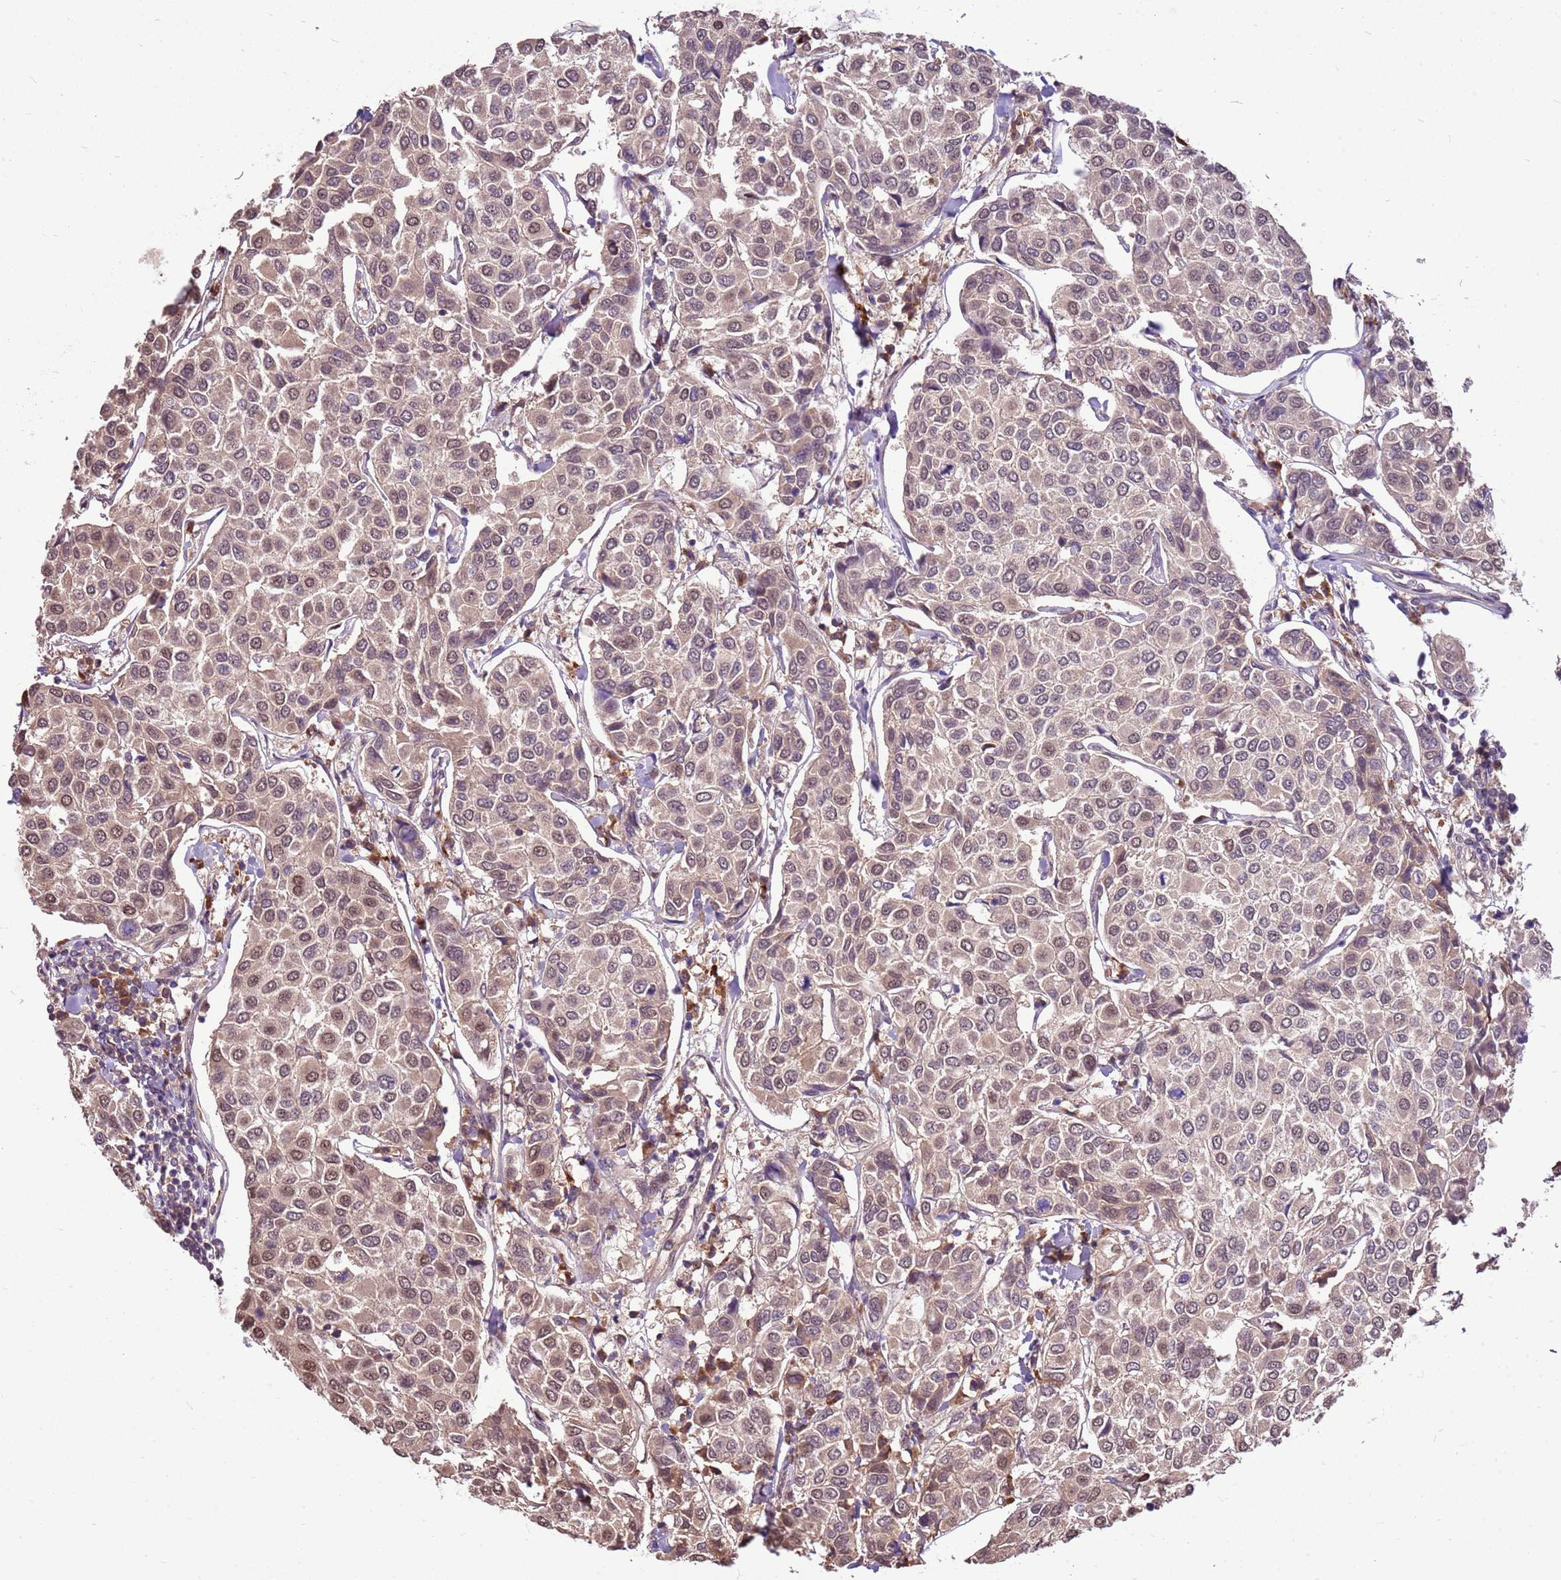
{"staining": {"intensity": "weak", "quantity": ">75%", "location": "cytoplasmic/membranous,nuclear"}, "tissue": "breast cancer", "cell_type": "Tumor cells", "image_type": "cancer", "snomed": [{"axis": "morphology", "description": "Duct carcinoma"}, {"axis": "topography", "description": "Breast"}], "caption": "High-power microscopy captured an IHC photomicrograph of breast invasive ductal carcinoma, revealing weak cytoplasmic/membranous and nuclear positivity in about >75% of tumor cells.", "gene": "BBS5", "patient": {"sex": "female", "age": 55}}